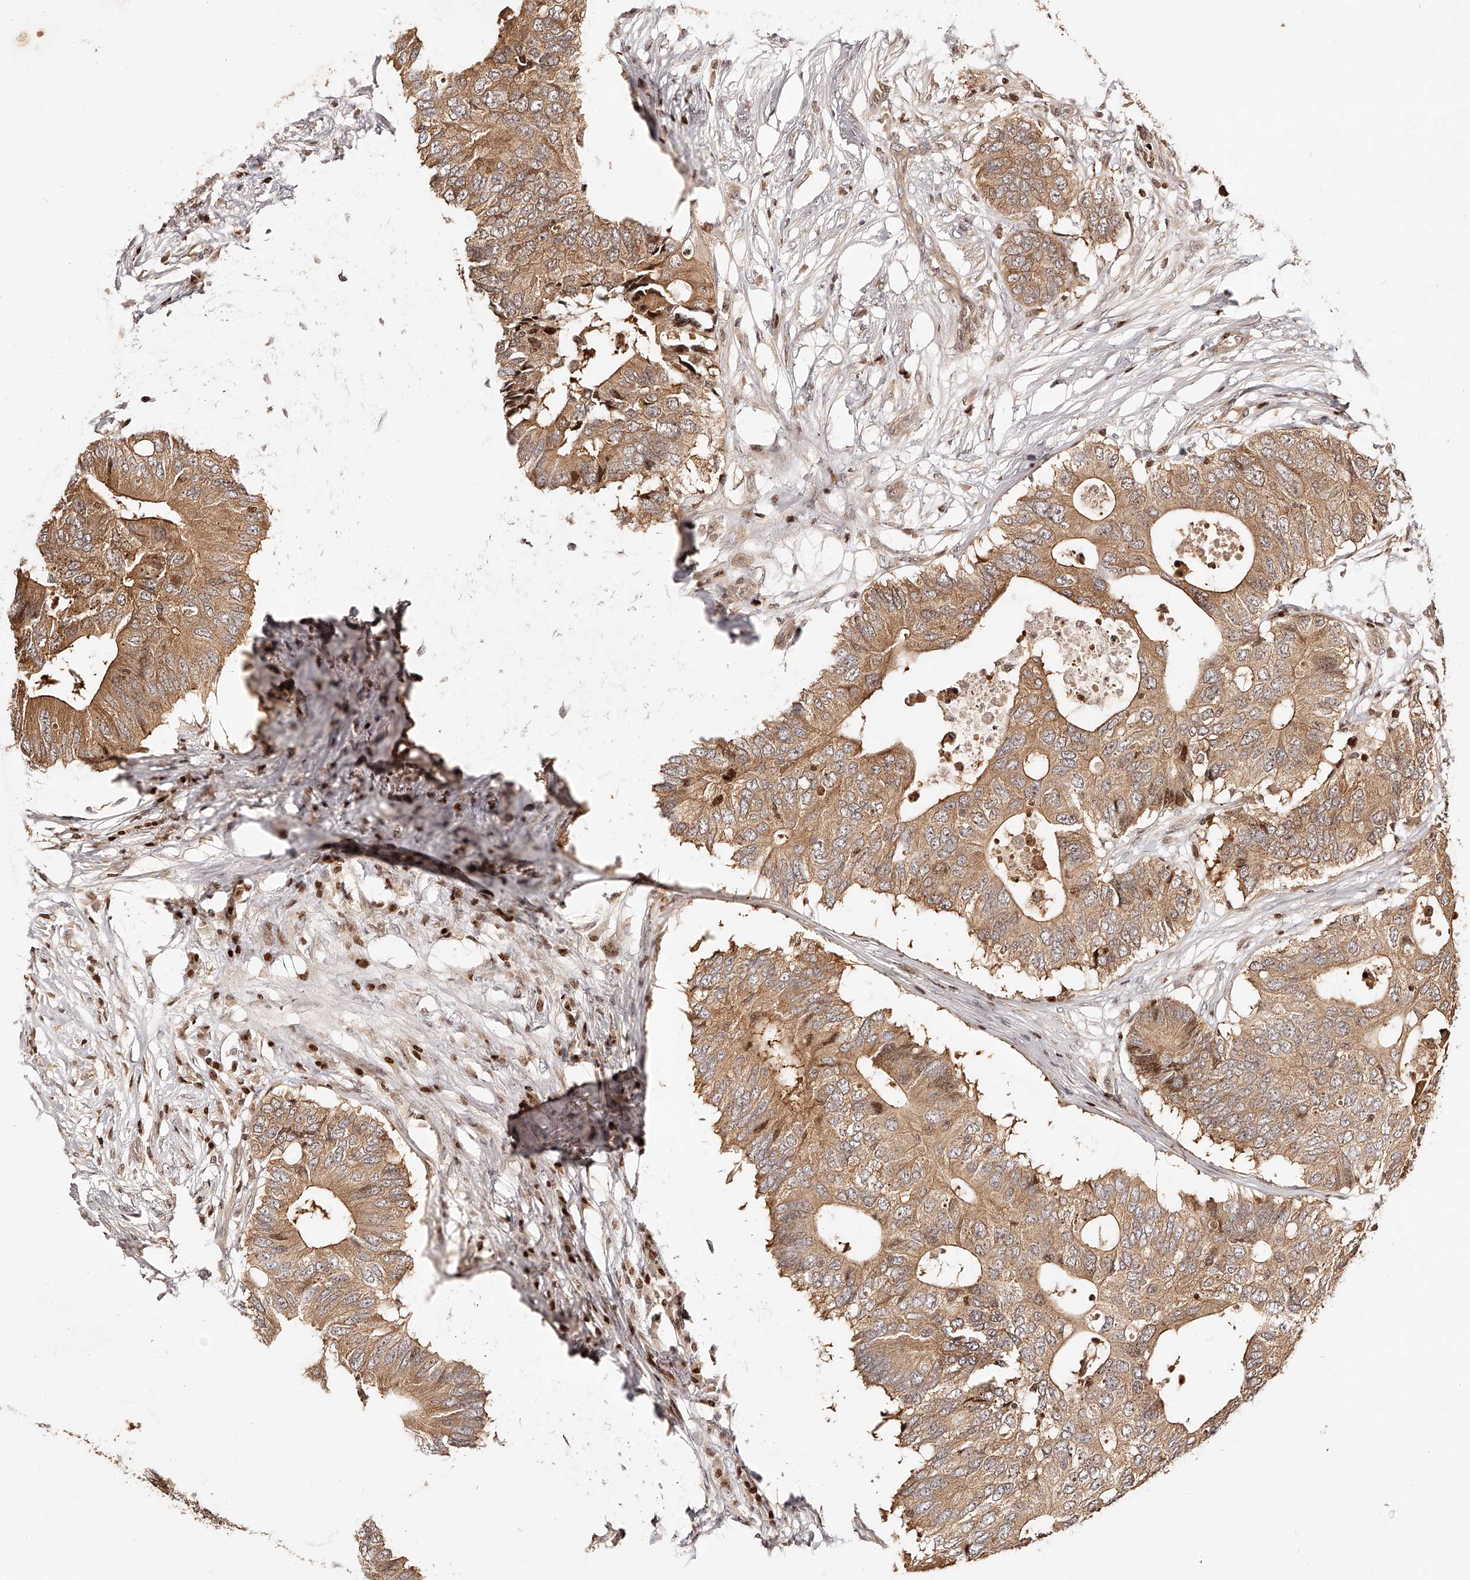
{"staining": {"intensity": "moderate", "quantity": ">75%", "location": "cytoplasmic/membranous"}, "tissue": "colorectal cancer", "cell_type": "Tumor cells", "image_type": "cancer", "snomed": [{"axis": "morphology", "description": "Adenocarcinoma, NOS"}, {"axis": "topography", "description": "Colon"}], "caption": "An image of adenocarcinoma (colorectal) stained for a protein exhibits moderate cytoplasmic/membranous brown staining in tumor cells.", "gene": "PFDN2", "patient": {"sex": "male", "age": 71}}